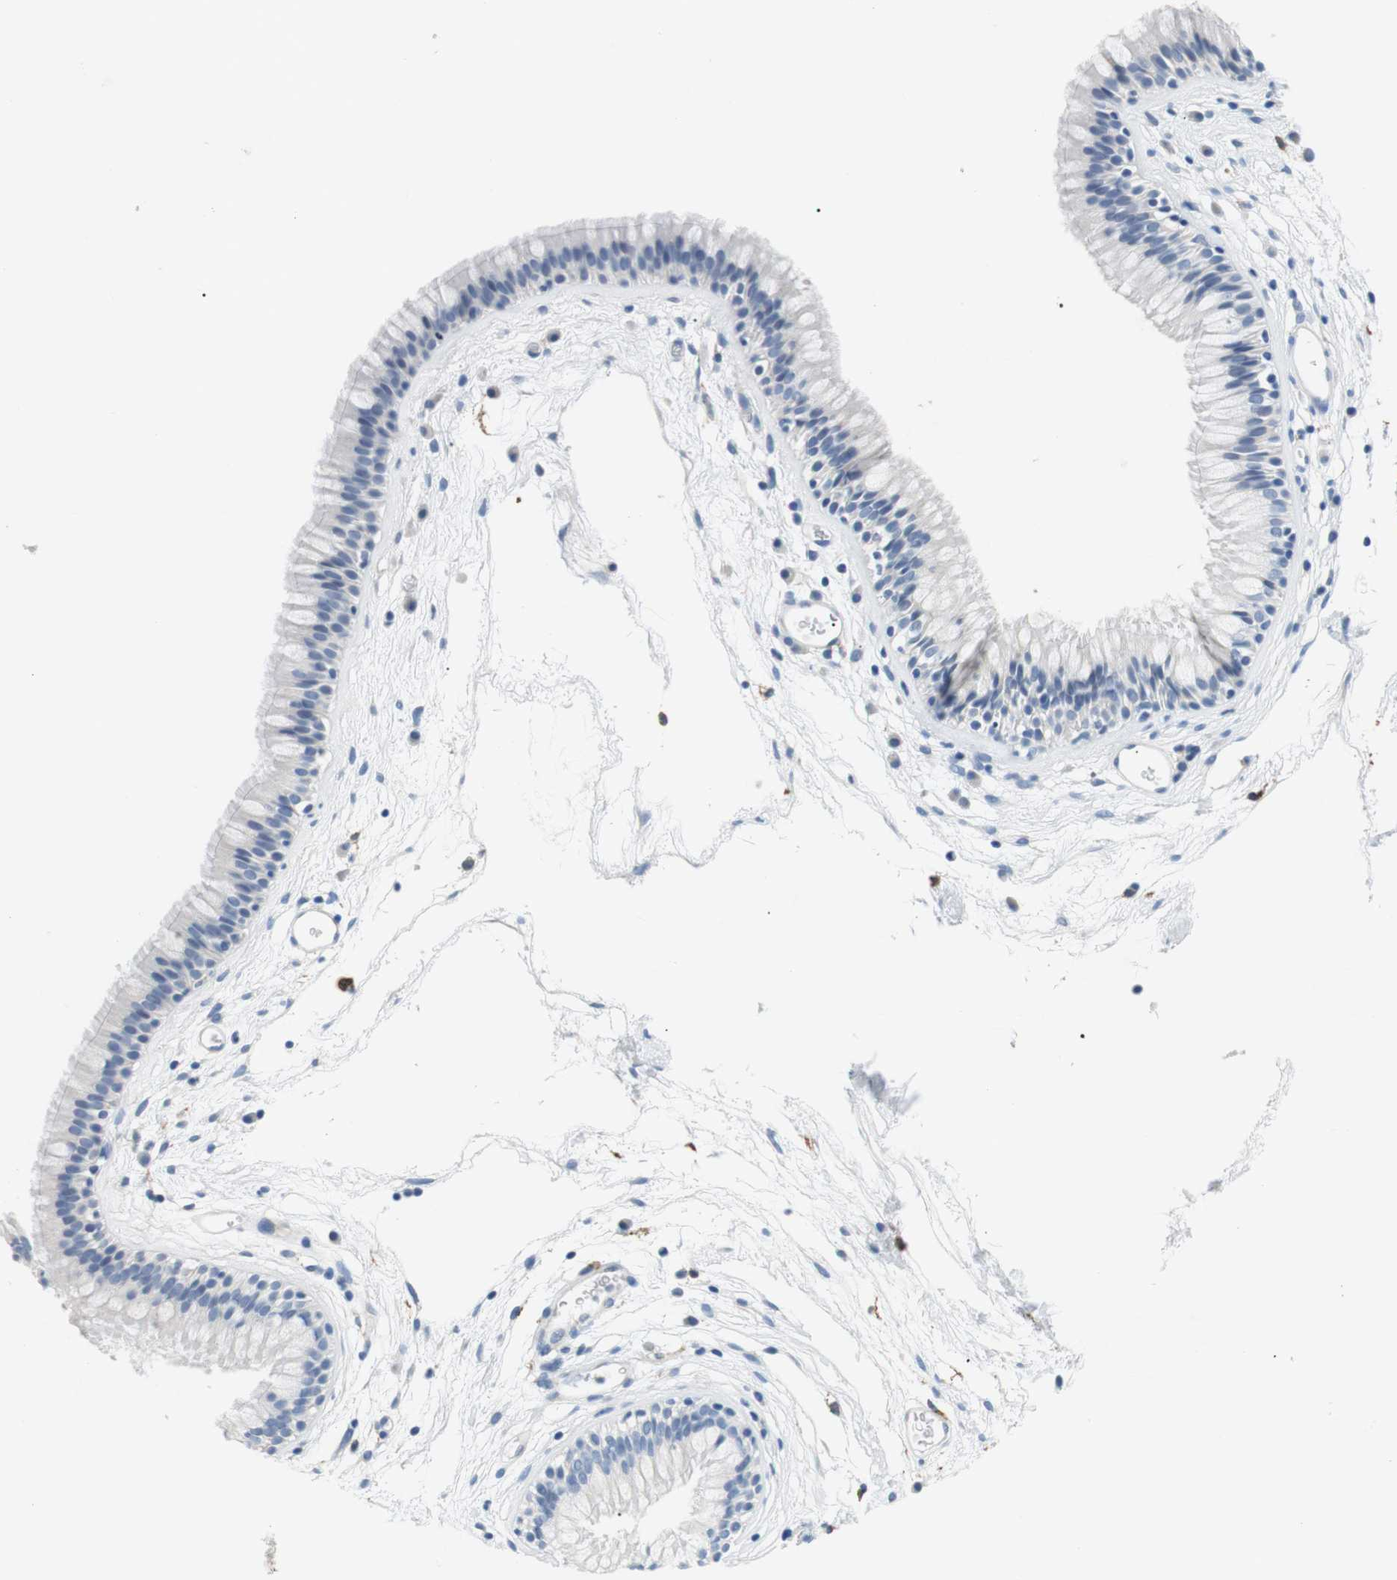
{"staining": {"intensity": "negative", "quantity": "none", "location": "none"}, "tissue": "nasopharynx", "cell_type": "Respiratory epithelial cells", "image_type": "normal", "snomed": [{"axis": "morphology", "description": "Normal tissue, NOS"}, {"axis": "morphology", "description": "Inflammation, NOS"}, {"axis": "topography", "description": "Nasopharynx"}], "caption": "Immunohistochemical staining of normal human nasopharynx demonstrates no significant expression in respiratory epithelial cells. (DAB immunohistochemistry, high magnification).", "gene": "FCGRT", "patient": {"sex": "male", "age": 48}}